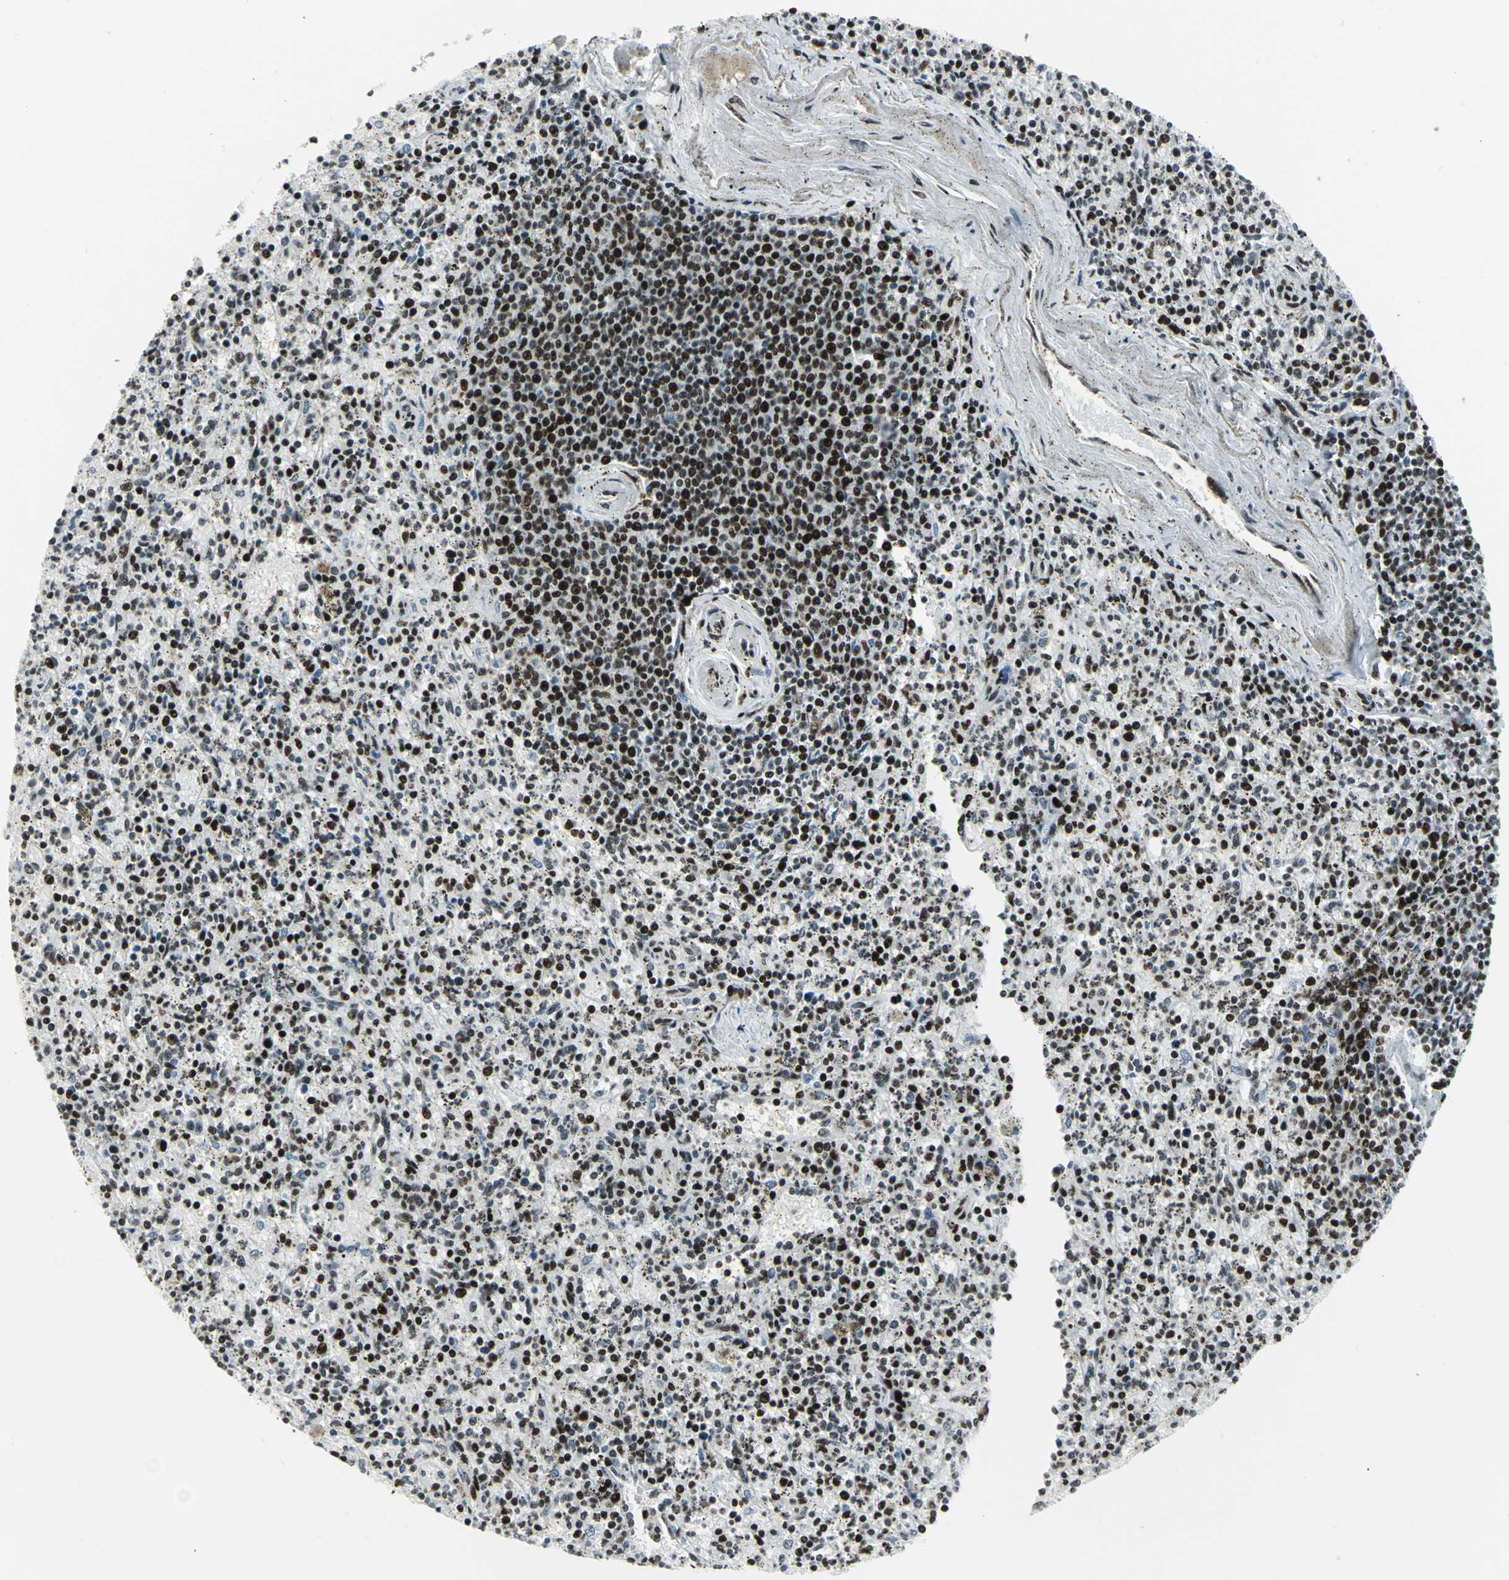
{"staining": {"intensity": "strong", "quantity": ">75%", "location": "nuclear"}, "tissue": "spleen", "cell_type": "Cells in red pulp", "image_type": "normal", "snomed": [{"axis": "morphology", "description": "Normal tissue, NOS"}, {"axis": "topography", "description": "Spleen"}], "caption": "This photomicrograph exhibits unremarkable spleen stained with IHC to label a protein in brown. The nuclear of cells in red pulp show strong positivity for the protein. Nuclei are counter-stained blue.", "gene": "SMARCA4", "patient": {"sex": "male", "age": 72}}